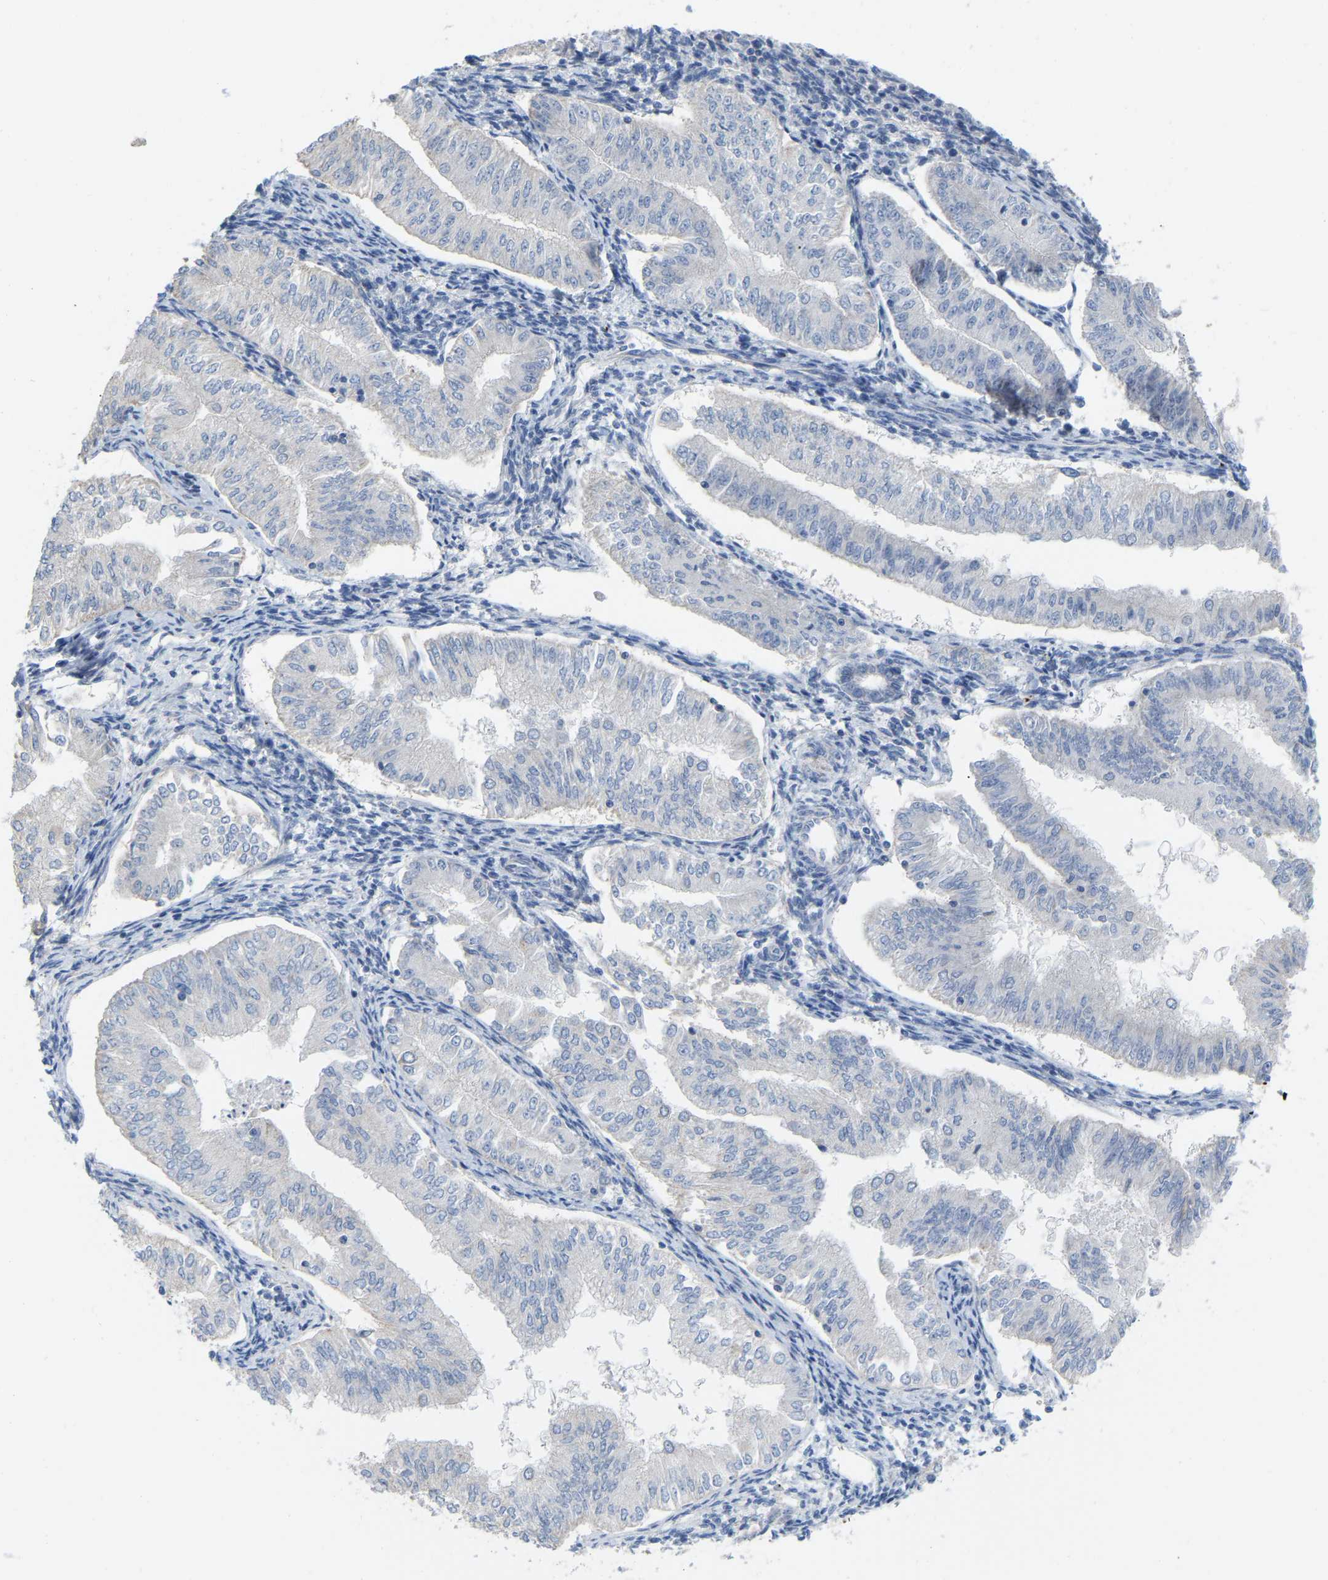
{"staining": {"intensity": "negative", "quantity": "none", "location": "none"}, "tissue": "endometrial cancer", "cell_type": "Tumor cells", "image_type": "cancer", "snomed": [{"axis": "morphology", "description": "Normal tissue, NOS"}, {"axis": "morphology", "description": "Adenocarcinoma, NOS"}, {"axis": "topography", "description": "Endometrium"}], "caption": "This is an immunohistochemistry micrograph of endometrial cancer. There is no expression in tumor cells.", "gene": "CBLB", "patient": {"sex": "female", "age": 53}}